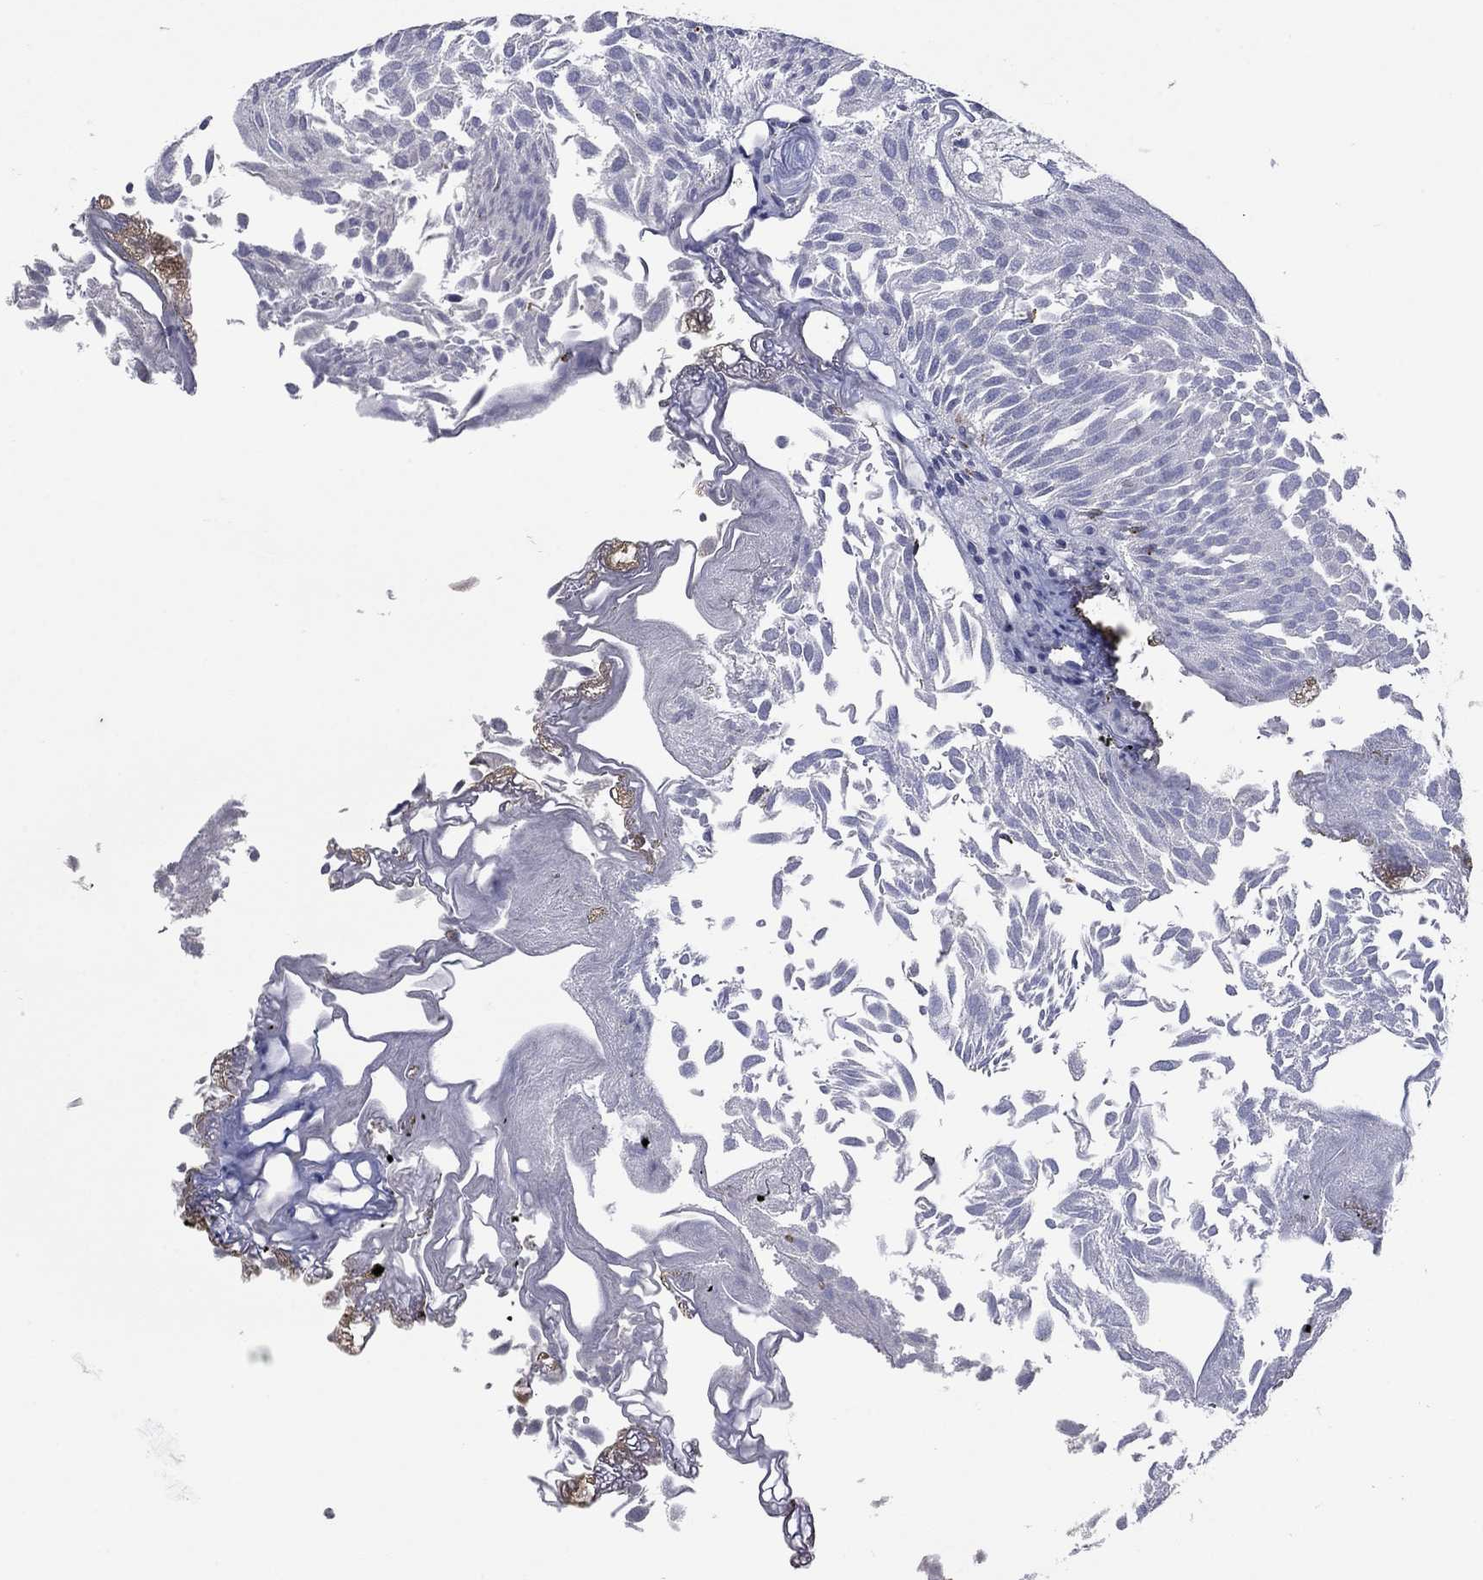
{"staining": {"intensity": "negative", "quantity": "none", "location": "none"}, "tissue": "urothelial cancer", "cell_type": "Tumor cells", "image_type": "cancer", "snomed": [{"axis": "morphology", "description": "Urothelial carcinoma, Low grade"}, {"axis": "topography", "description": "Urinary bladder"}], "caption": "Immunohistochemical staining of human urothelial cancer reveals no significant expression in tumor cells. (DAB (3,3'-diaminobenzidine) IHC with hematoxylin counter stain).", "gene": "CCL5", "patient": {"sex": "male", "age": 52}}